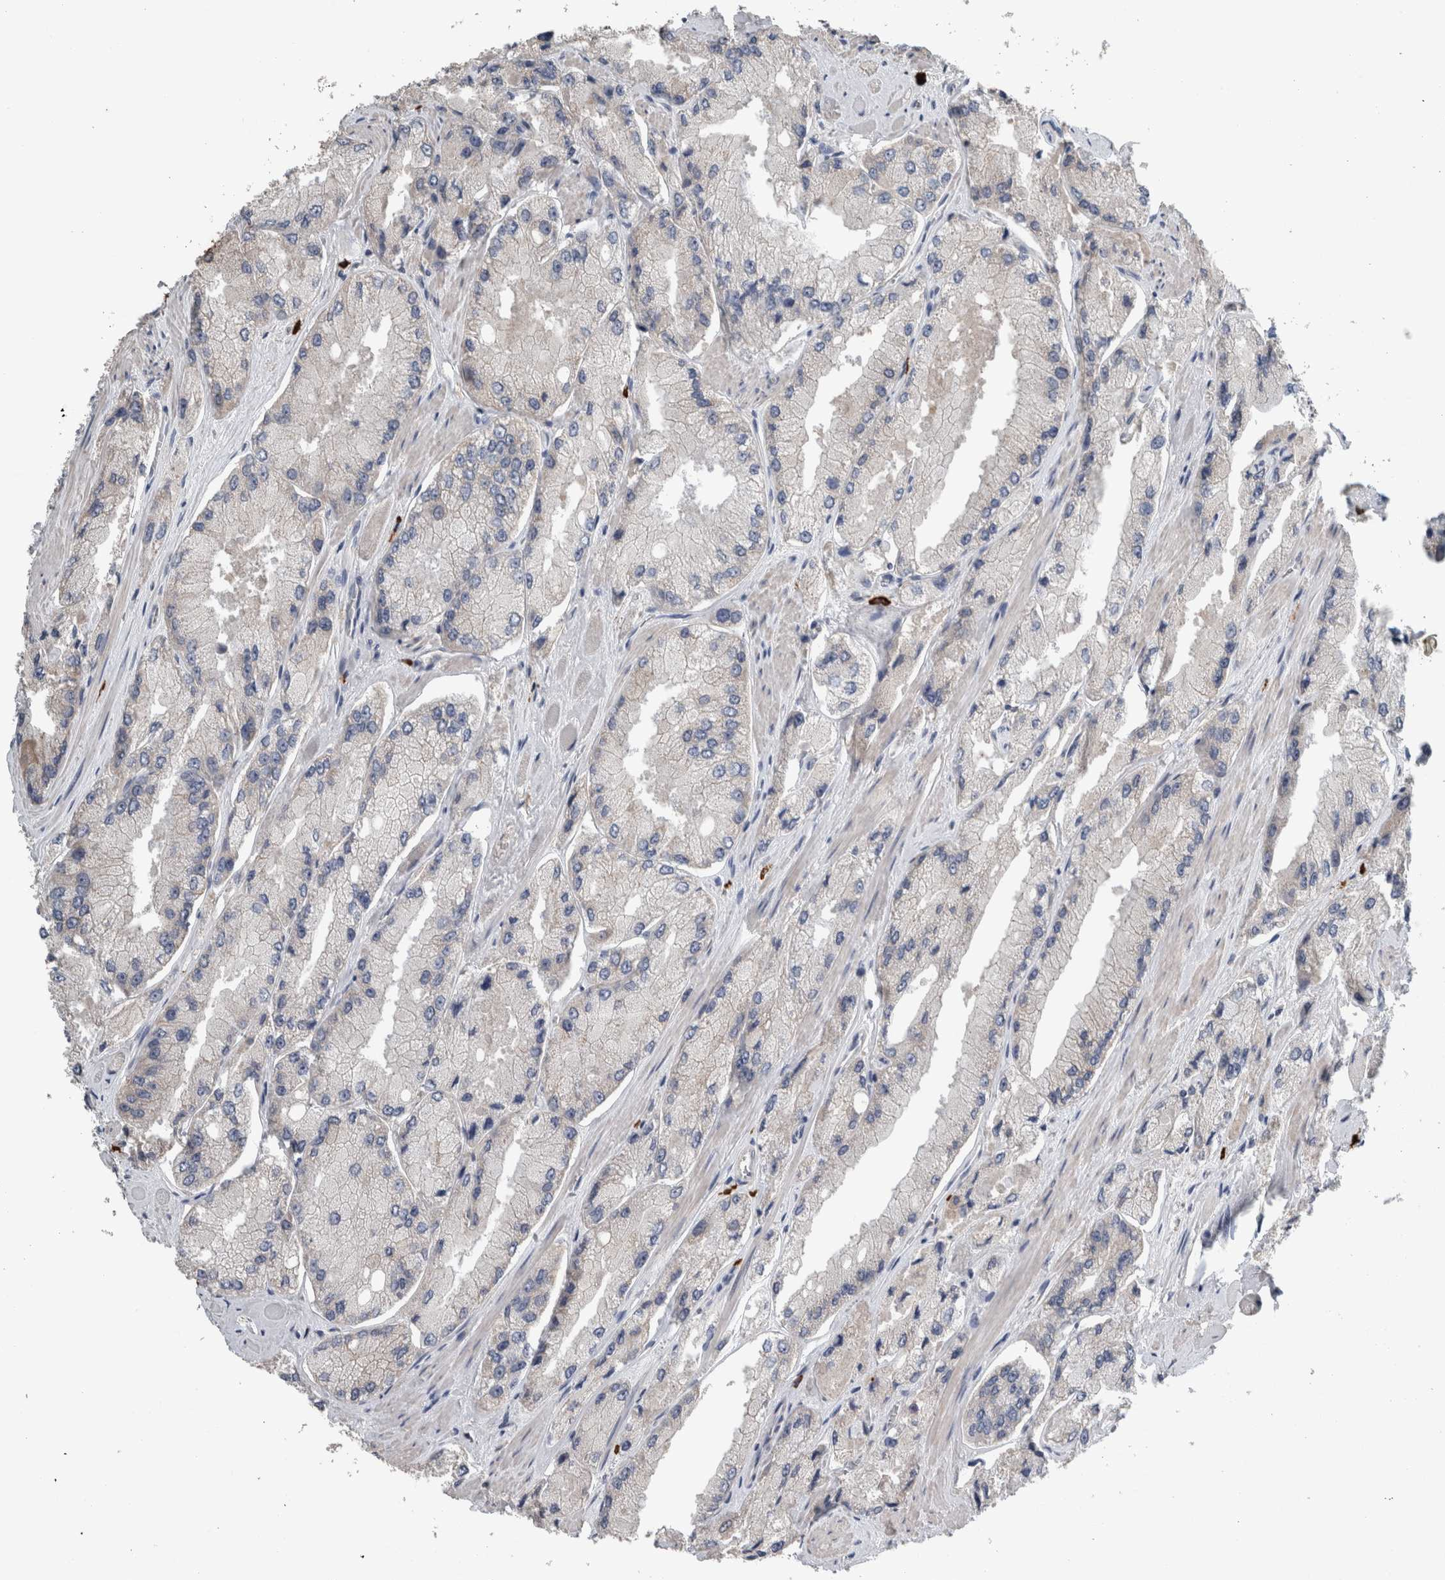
{"staining": {"intensity": "negative", "quantity": "none", "location": "none"}, "tissue": "prostate cancer", "cell_type": "Tumor cells", "image_type": "cancer", "snomed": [{"axis": "morphology", "description": "Adenocarcinoma, High grade"}, {"axis": "topography", "description": "Prostate"}], "caption": "Prostate cancer was stained to show a protein in brown. There is no significant expression in tumor cells. (Brightfield microscopy of DAB (3,3'-diaminobenzidine) IHC at high magnification).", "gene": "CRNN", "patient": {"sex": "male", "age": 58}}